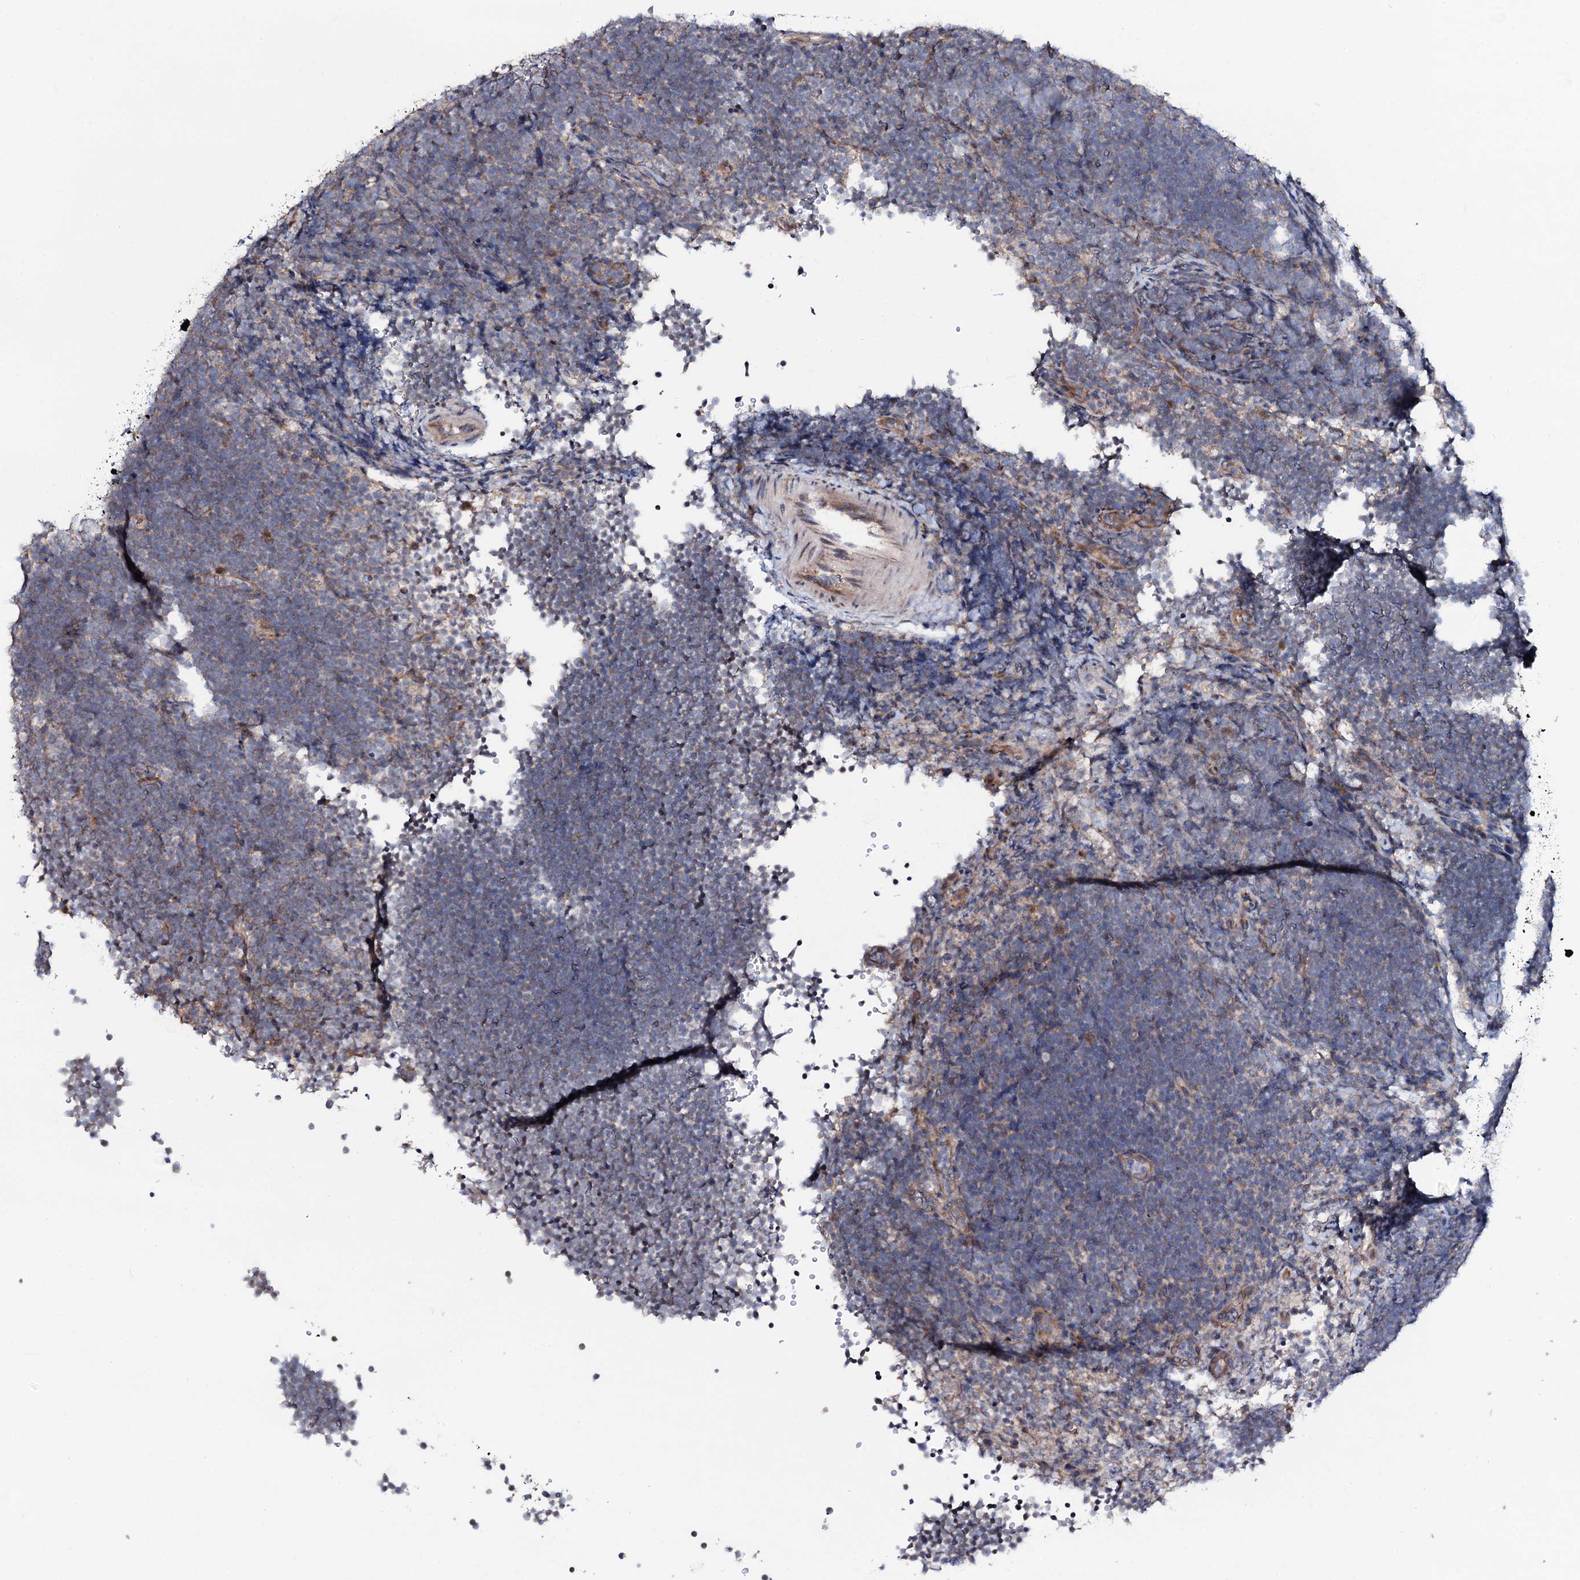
{"staining": {"intensity": "negative", "quantity": "none", "location": "none"}, "tissue": "lymphoma", "cell_type": "Tumor cells", "image_type": "cancer", "snomed": [{"axis": "morphology", "description": "Malignant lymphoma, non-Hodgkin's type, High grade"}, {"axis": "topography", "description": "Lymph node"}], "caption": "Lymphoma was stained to show a protein in brown. There is no significant expression in tumor cells.", "gene": "STARD13", "patient": {"sex": "male", "age": 13}}